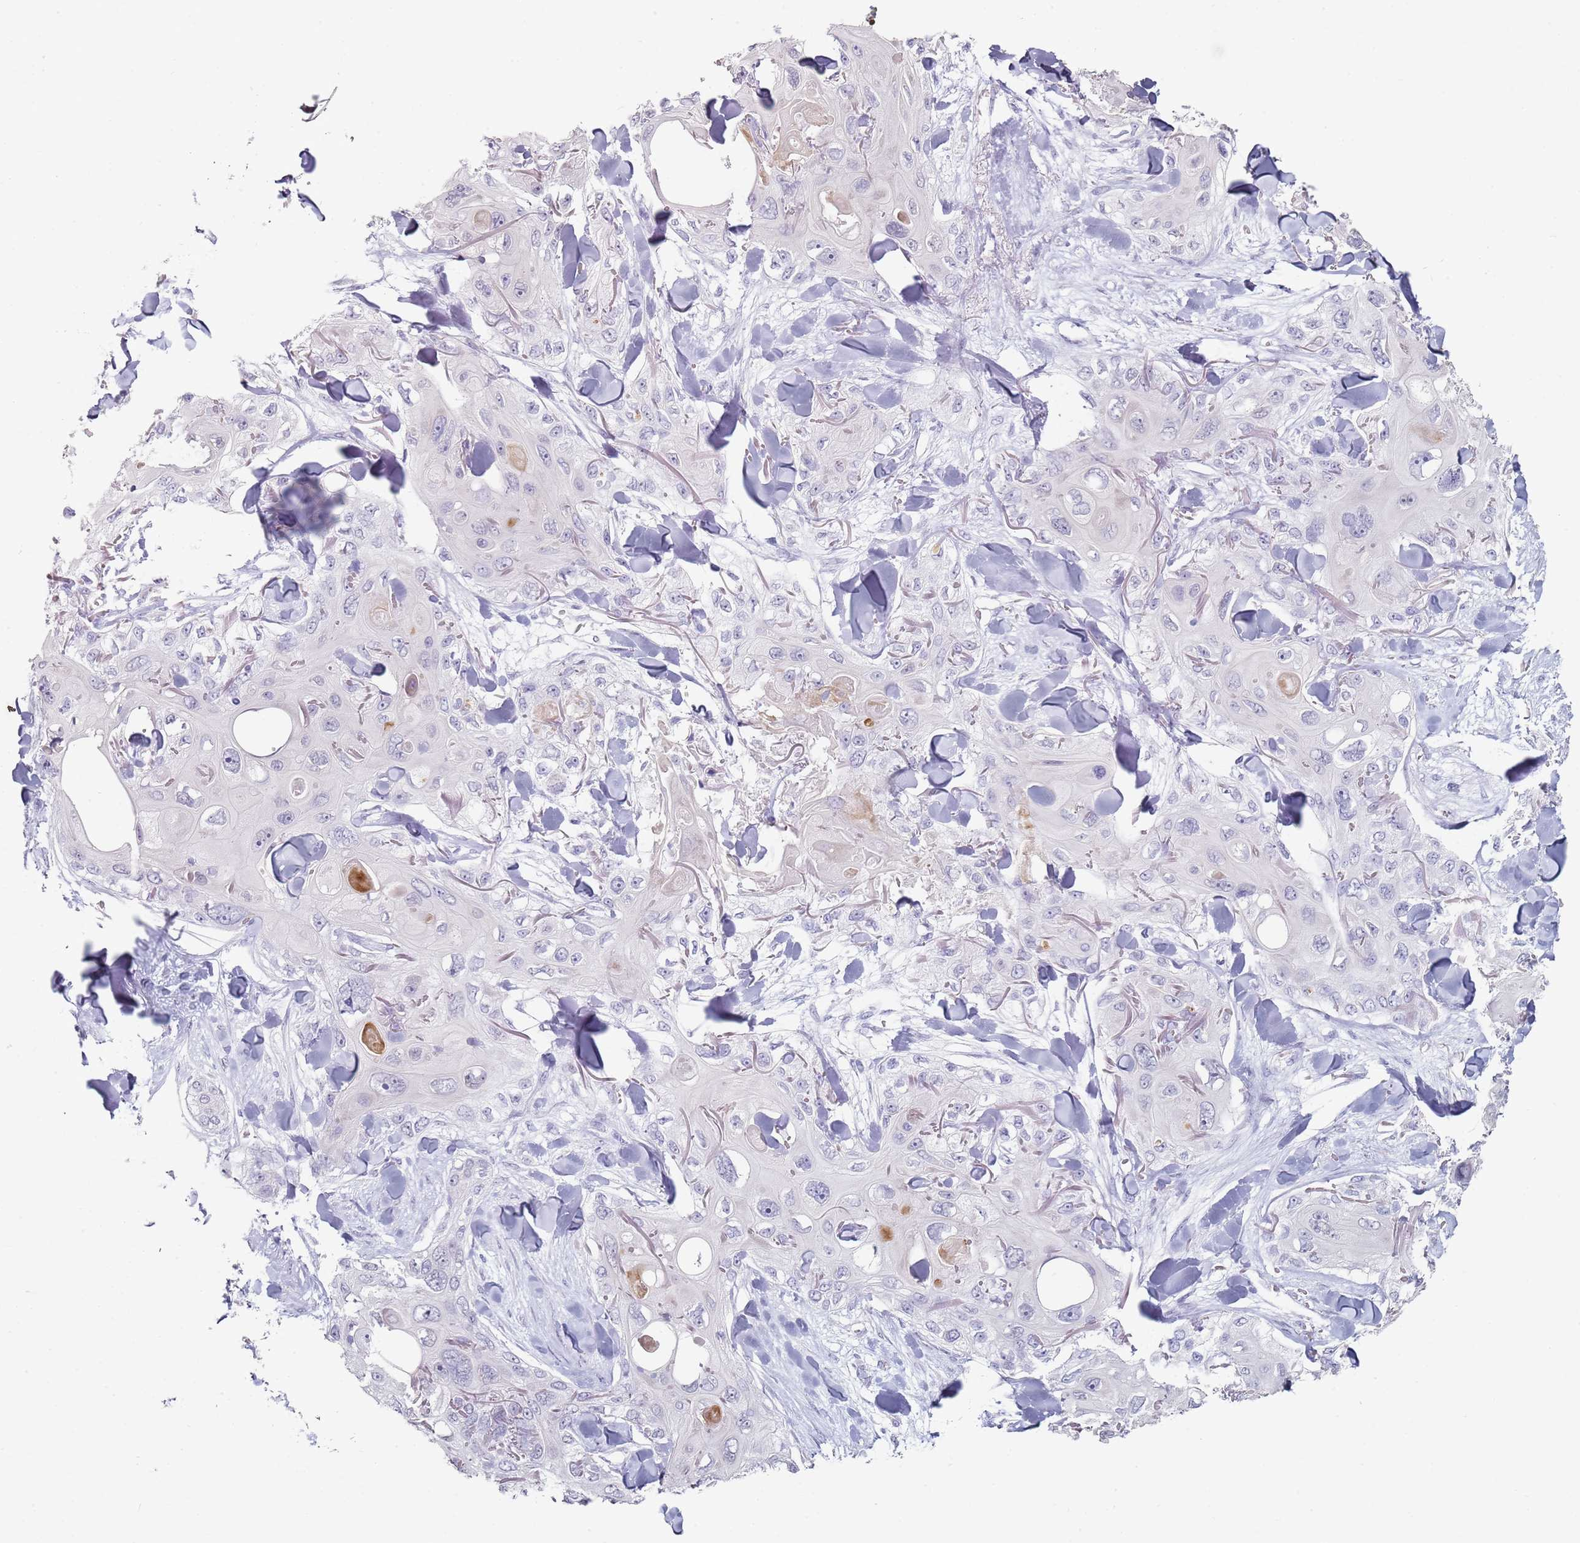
{"staining": {"intensity": "negative", "quantity": "none", "location": "none"}, "tissue": "skin cancer", "cell_type": "Tumor cells", "image_type": "cancer", "snomed": [{"axis": "morphology", "description": "Normal tissue, NOS"}, {"axis": "morphology", "description": "Squamous cell carcinoma, NOS"}, {"axis": "topography", "description": "Skin"}], "caption": "Immunohistochemistry of human skin squamous cell carcinoma reveals no expression in tumor cells.", "gene": "DNAH11", "patient": {"sex": "male", "age": 72}}